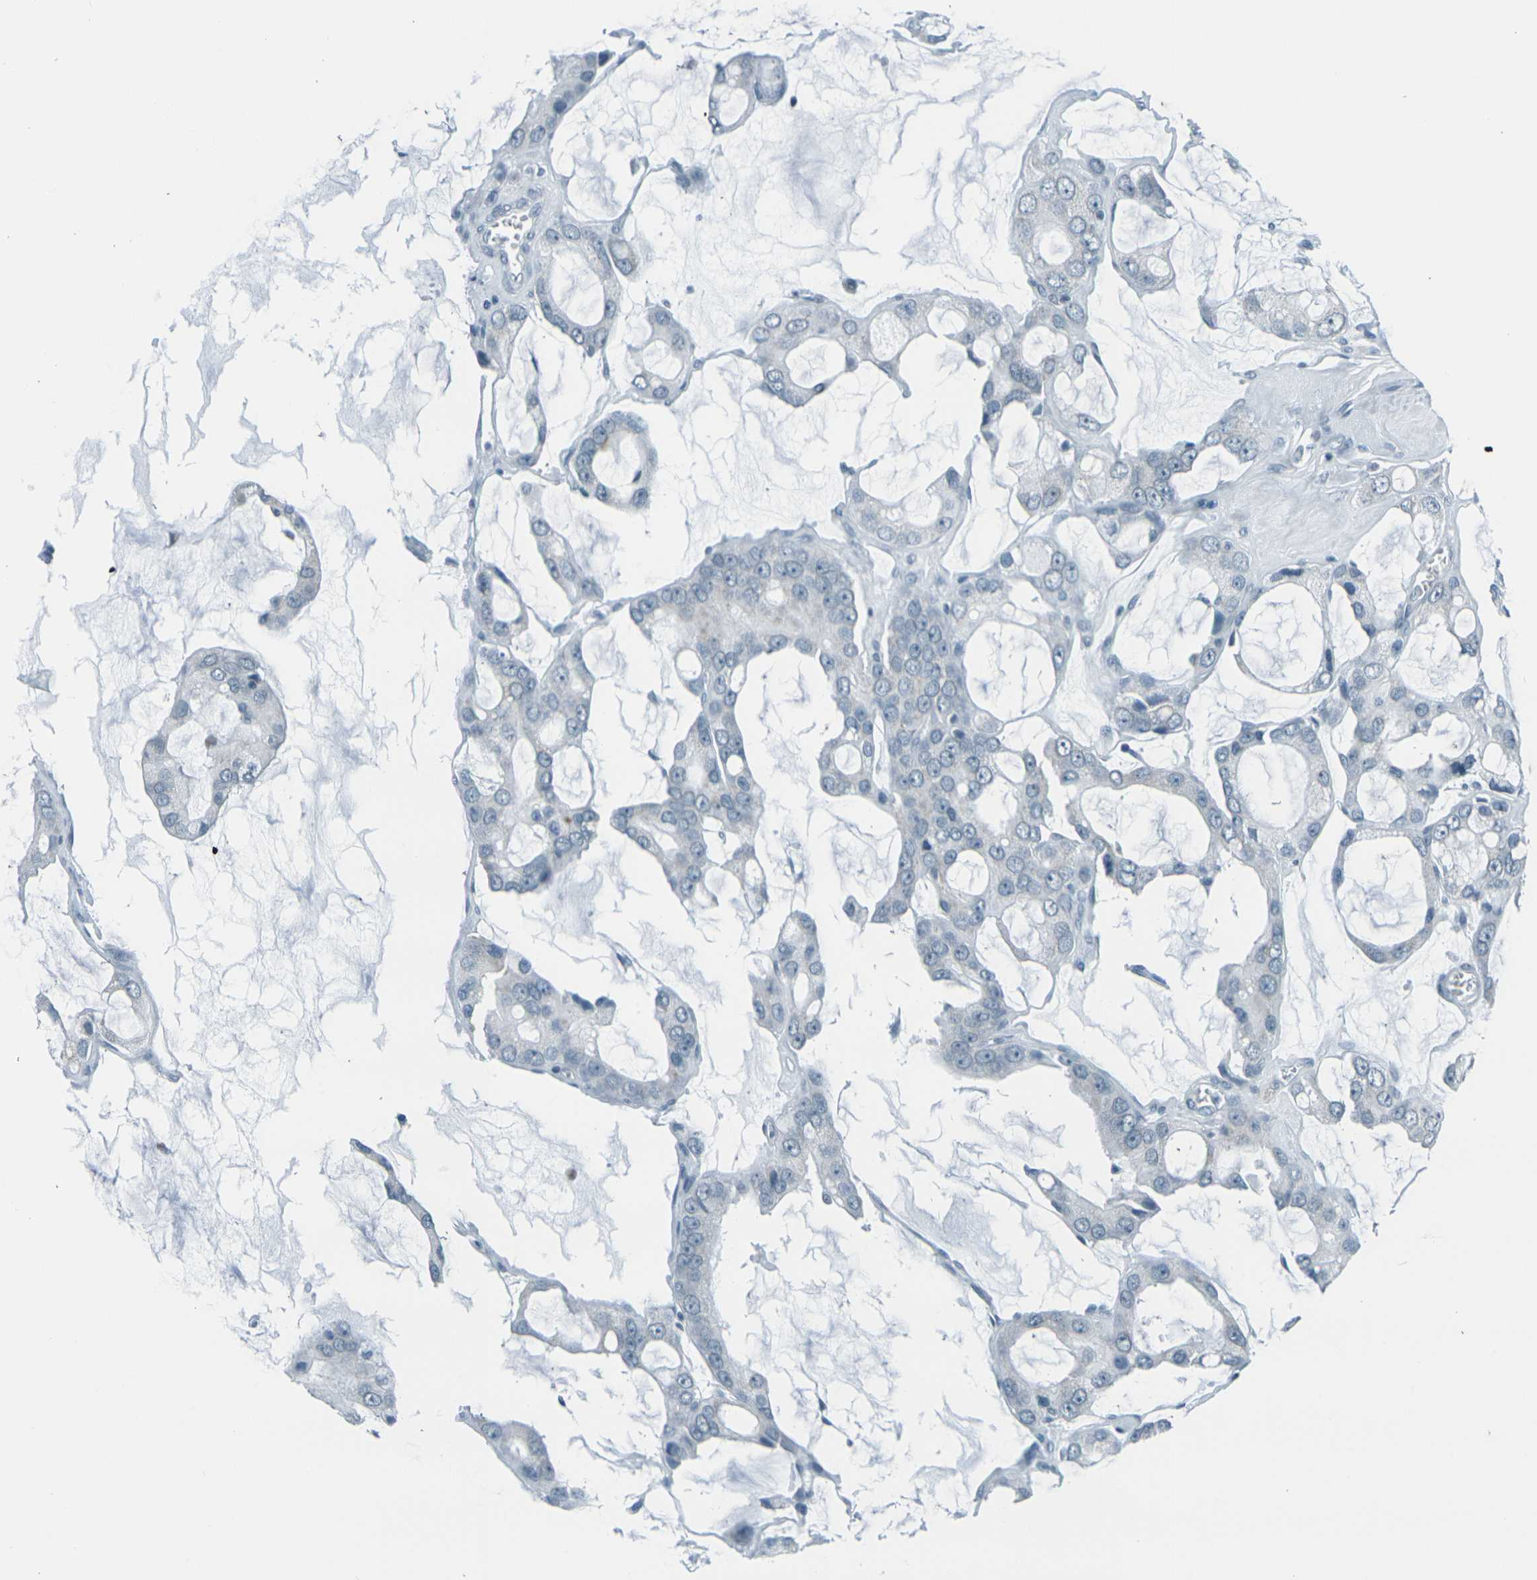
{"staining": {"intensity": "weak", "quantity": "<25%", "location": "cytoplasmic/membranous"}, "tissue": "prostate cancer", "cell_type": "Tumor cells", "image_type": "cancer", "snomed": [{"axis": "morphology", "description": "Adenocarcinoma, High grade"}, {"axis": "topography", "description": "Prostate"}], "caption": "IHC histopathology image of neoplastic tissue: human prostate cancer (high-grade adenocarcinoma) stained with DAB exhibits no significant protein expression in tumor cells.", "gene": "H2BC1", "patient": {"sex": "male", "age": 67}}